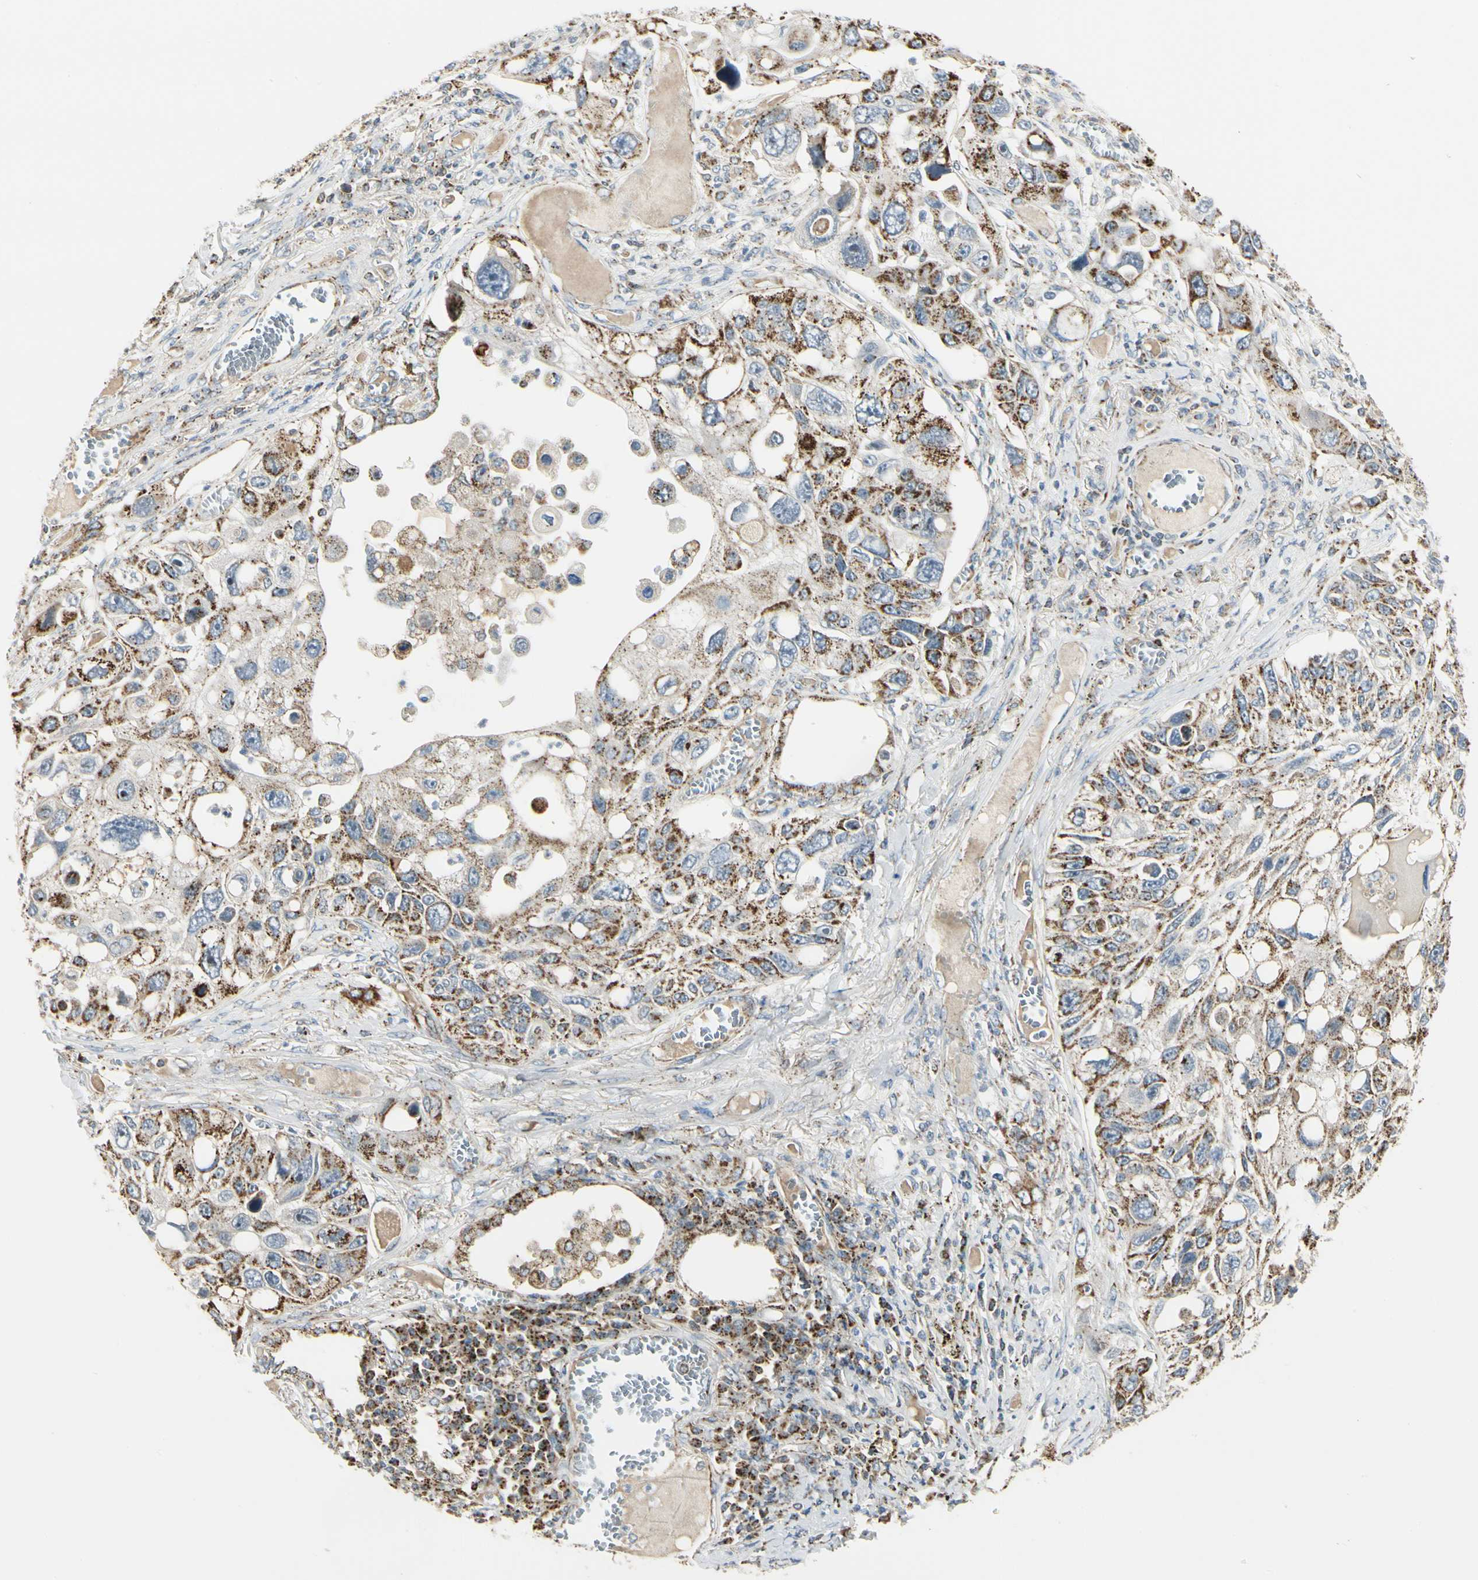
{"staining": {"intensity": "strong", "quantity": ">75%", "location": "cytoplasmic/membranous"}, "tissue": "lung cancer", "cell_type": "Tumor cells", "image_type": "cancer", "snomed": [{"axis": "morphology", "description": "Squamous cell carcinoma, NOS"}, {"axis": "topography", "description": "Lung"}], "caption": "A photomicrograph showing strong cytoplasmic/membranous positivity in approximately >75% of tumor cells in lung cancer, as visualized by brown immunohistochemical staining.", "gene": "ANKS6", "patient": {"sex": "male", "age": 71}}